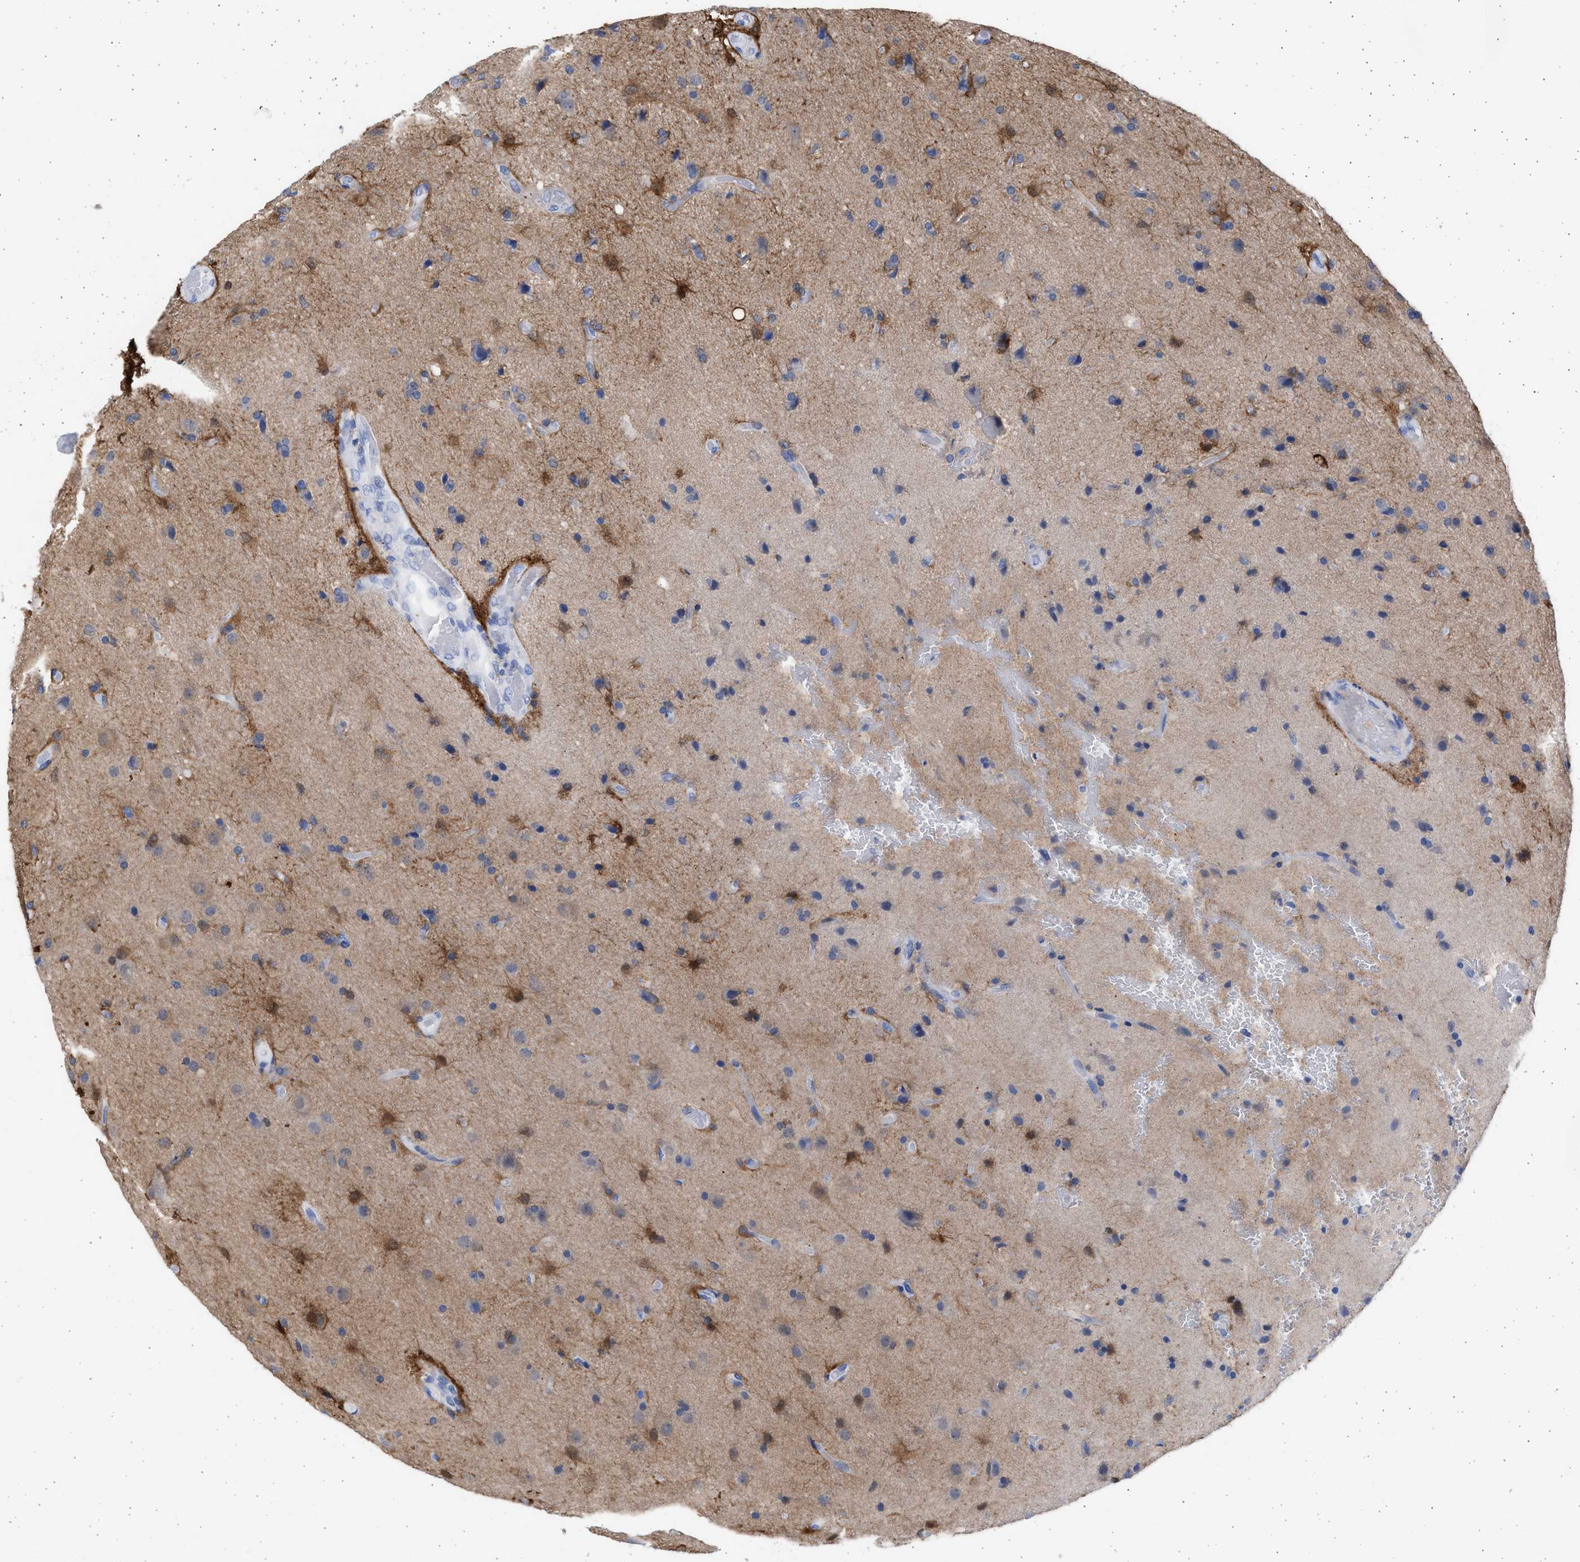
{"staining": {"intensity": "weak", "quantity": "<25%", "location": "cytoplasmic/membranous"}, "tissue": "glioma", "cell_type": "Tumor cells", "image_type": "cancer", "snomed": [{"axis": "morphology", "description": "Normal tissue, NOS"}, {"axis": "morphology", "description": "Glioma, malignant, High grade"}, {"axis": "topography", "description": "Cerebral cortex"}], "caption": "A micrograph of malignant glioma (high-grade) stained for a protein demonstrates no brown staining in tumor cells. Brightfield microscopy of immunohistochemistry stained with DAB (brown) and hematoxylin (blue), captured at high magnification.", "gene": "ALDOC", "patient": {"sex": "male", "age": 77}}